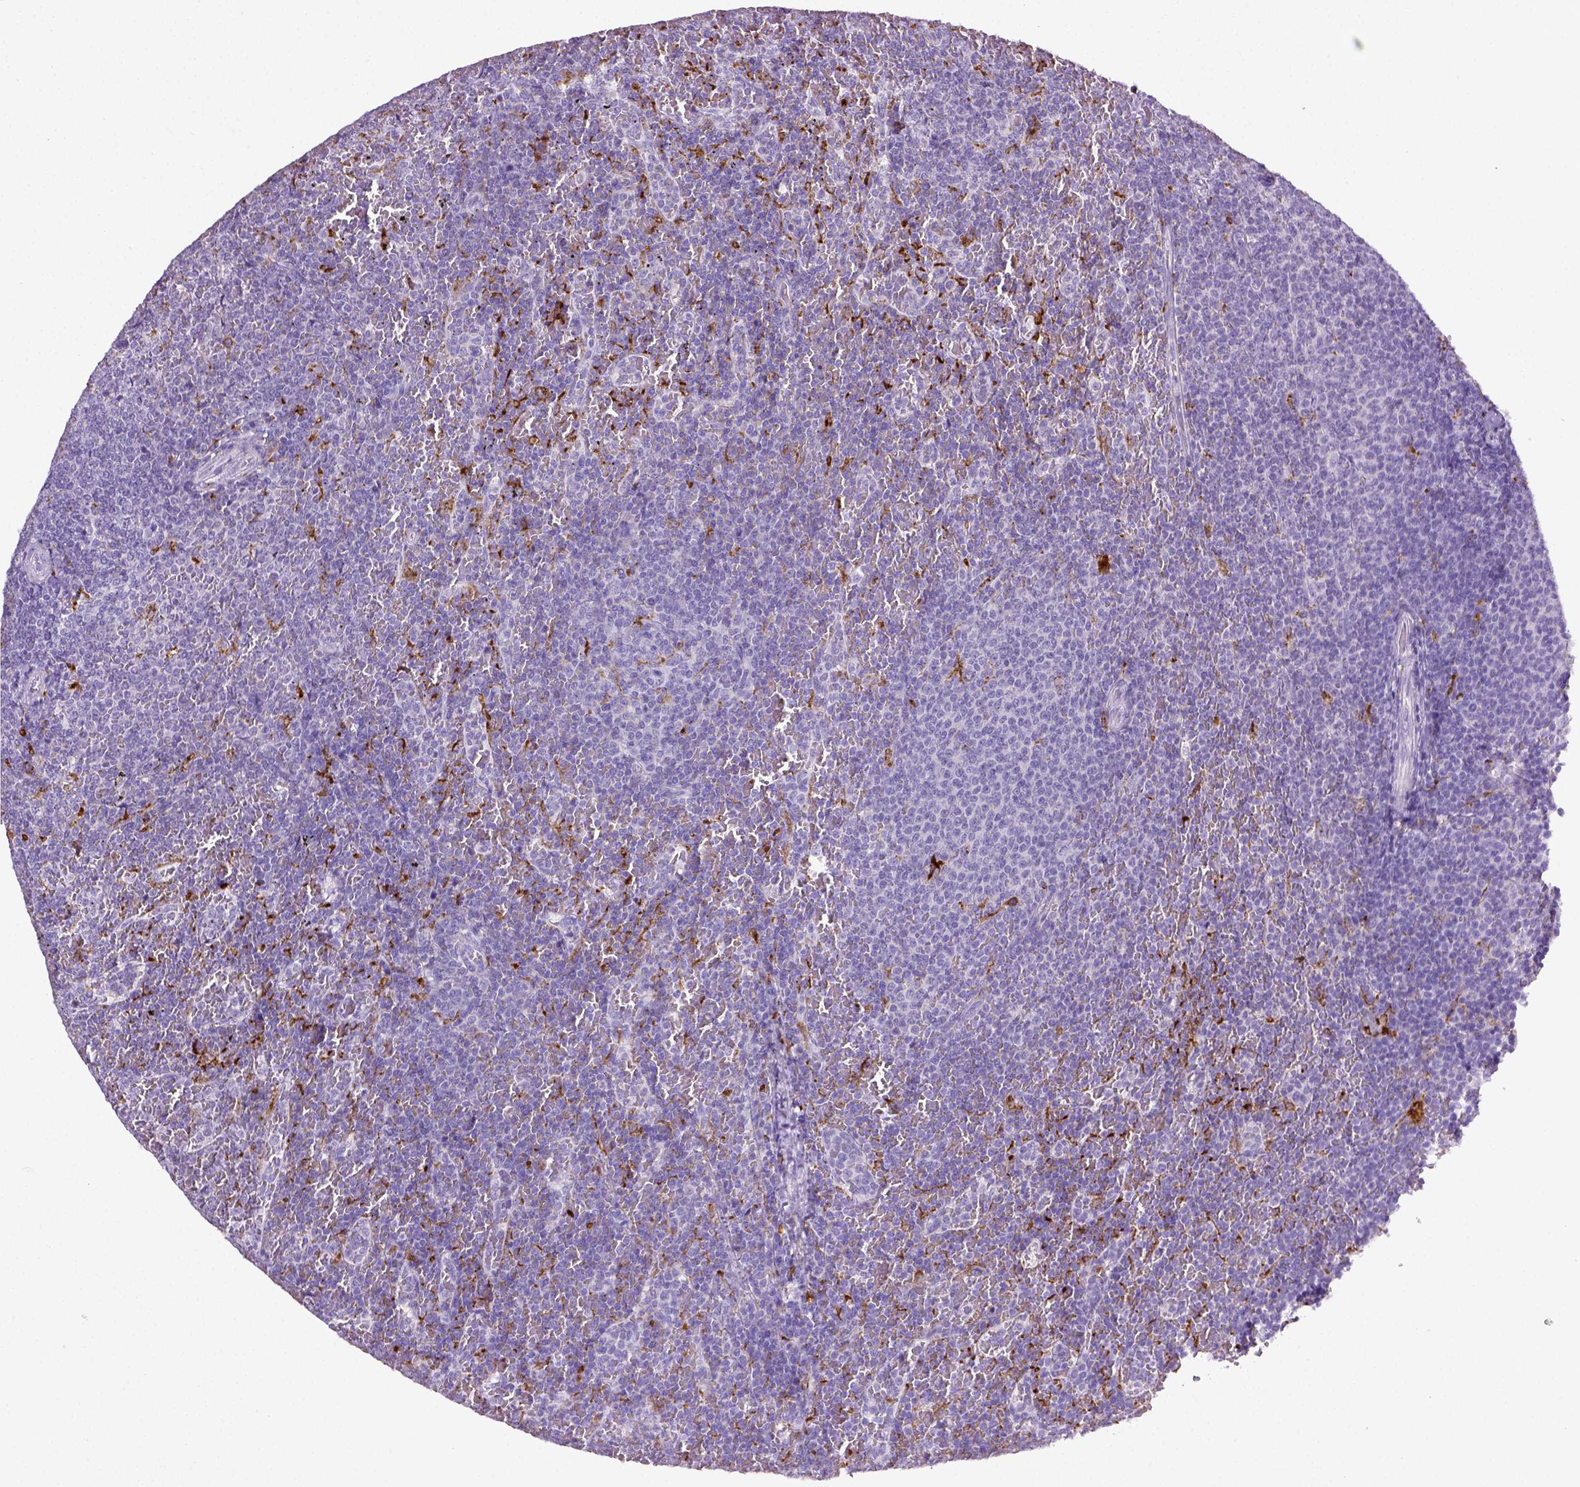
{"staining": {"intensity": "negative", "quantity": "none", "location": "none"}, "tissue": "lymphoma", "cell_type": "Tumor cells", "image_type": "cancer", "snomed": [{"axis": "morphology", "description": "Malignant lymphoma, non-Hodgkin's type, Low grade"}, {"axis": "topography", "description": "Spleen"}], "caption": "Tumor cells show no significant protein expression in malignant lymphoma, non-Hodgkin's type (low-grade).", "gene": "CD68", "patient": {"sex": "female", "age": 77}}